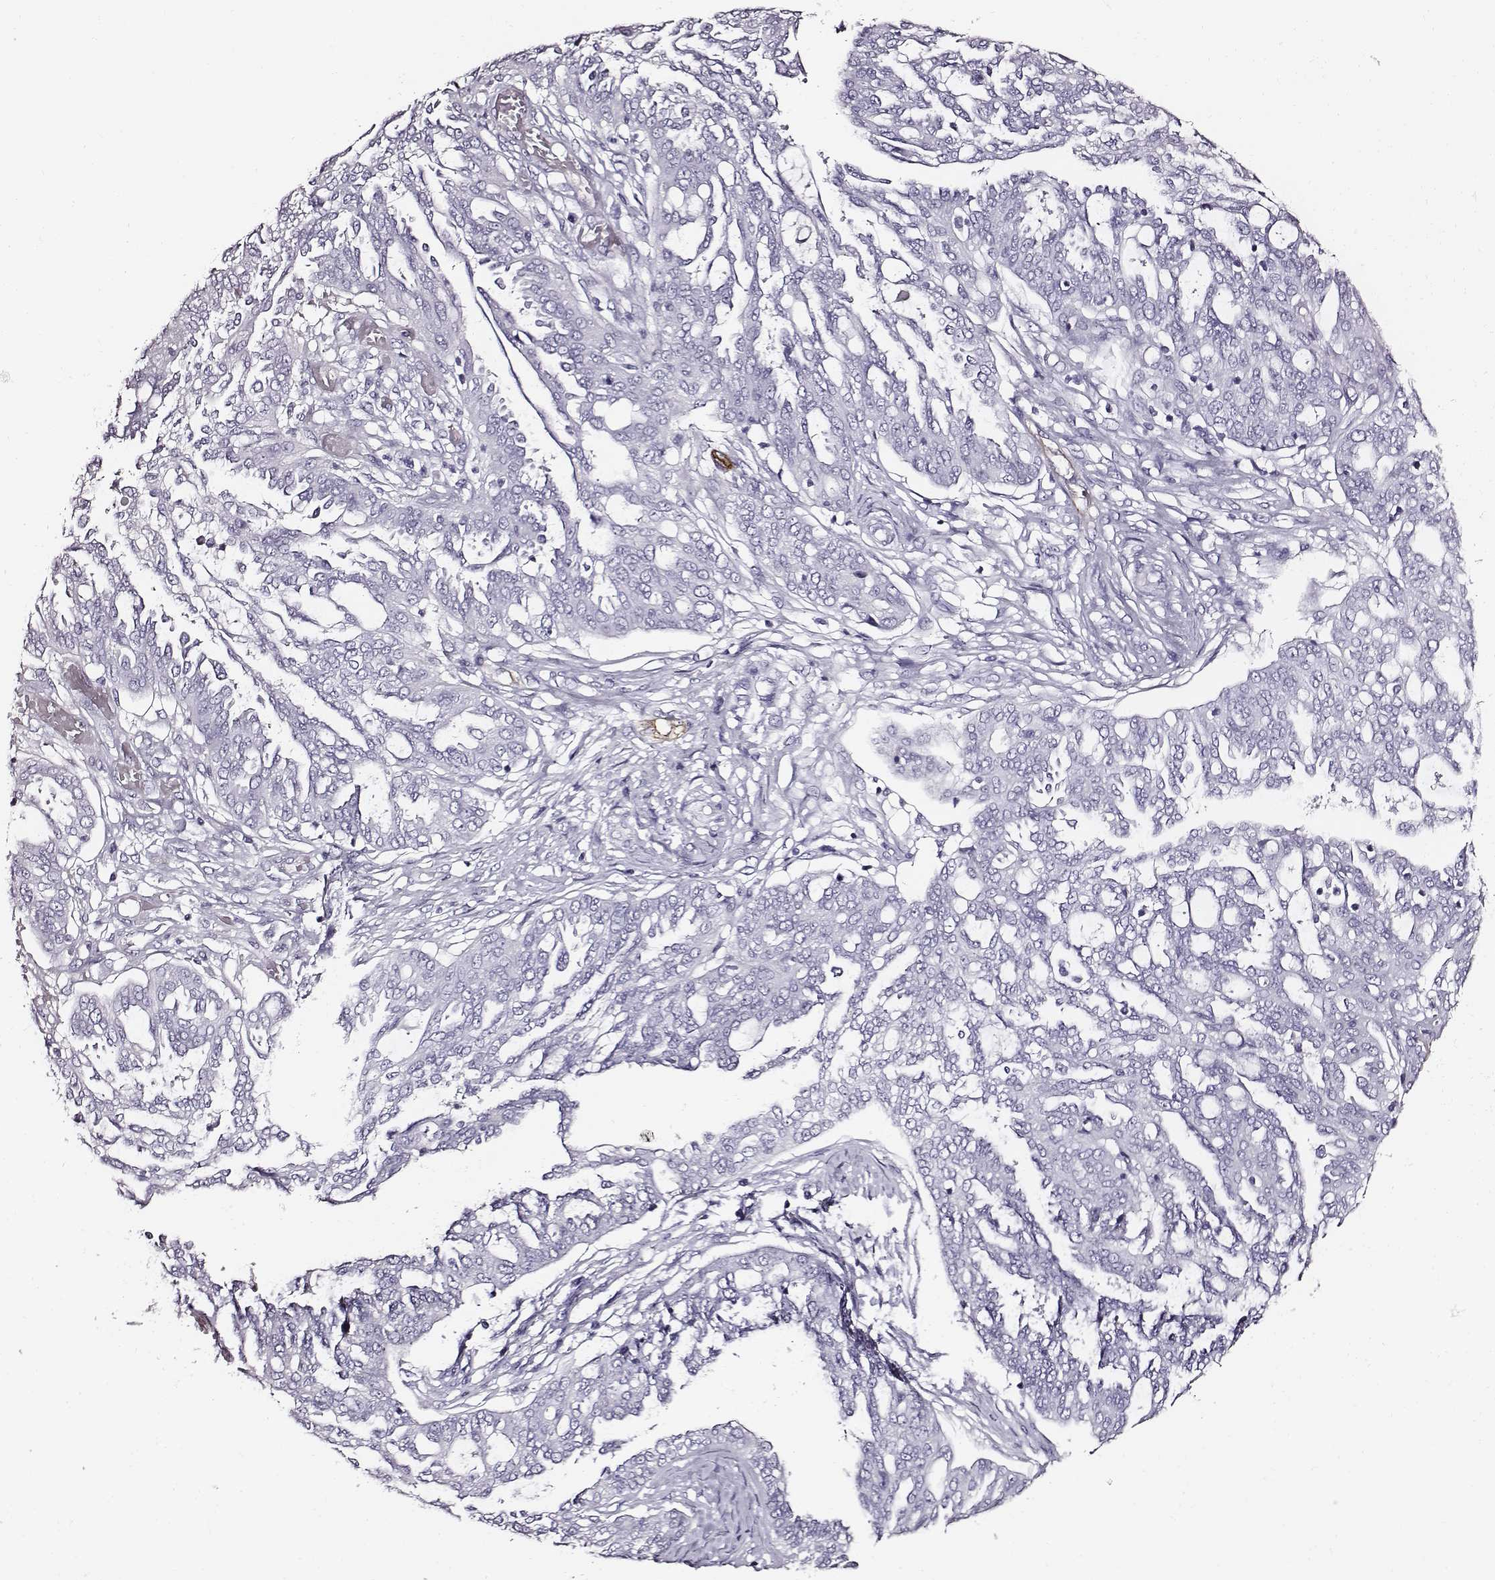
{"staining": {"intensity": "negative", "quantity": "none", "location": "none"}, "tissue": "ovarian cancer", "cell_type": "Tumor cells", "image_type": "cancer", "snomed": [{"axis": "morphology", "description": "Cystadenocarcinoma, serous, NOS"}, {"axis": "topography", "description": "Ovary"}], "caption": "This is an immunohistochemistry (IHC) histopathology image of ovarian cancer (serous cystadenocarcinoma). There is no staining in tumor cells.", "gene": "DPEP1", "patient": {"sex": "female", "age": 67}}